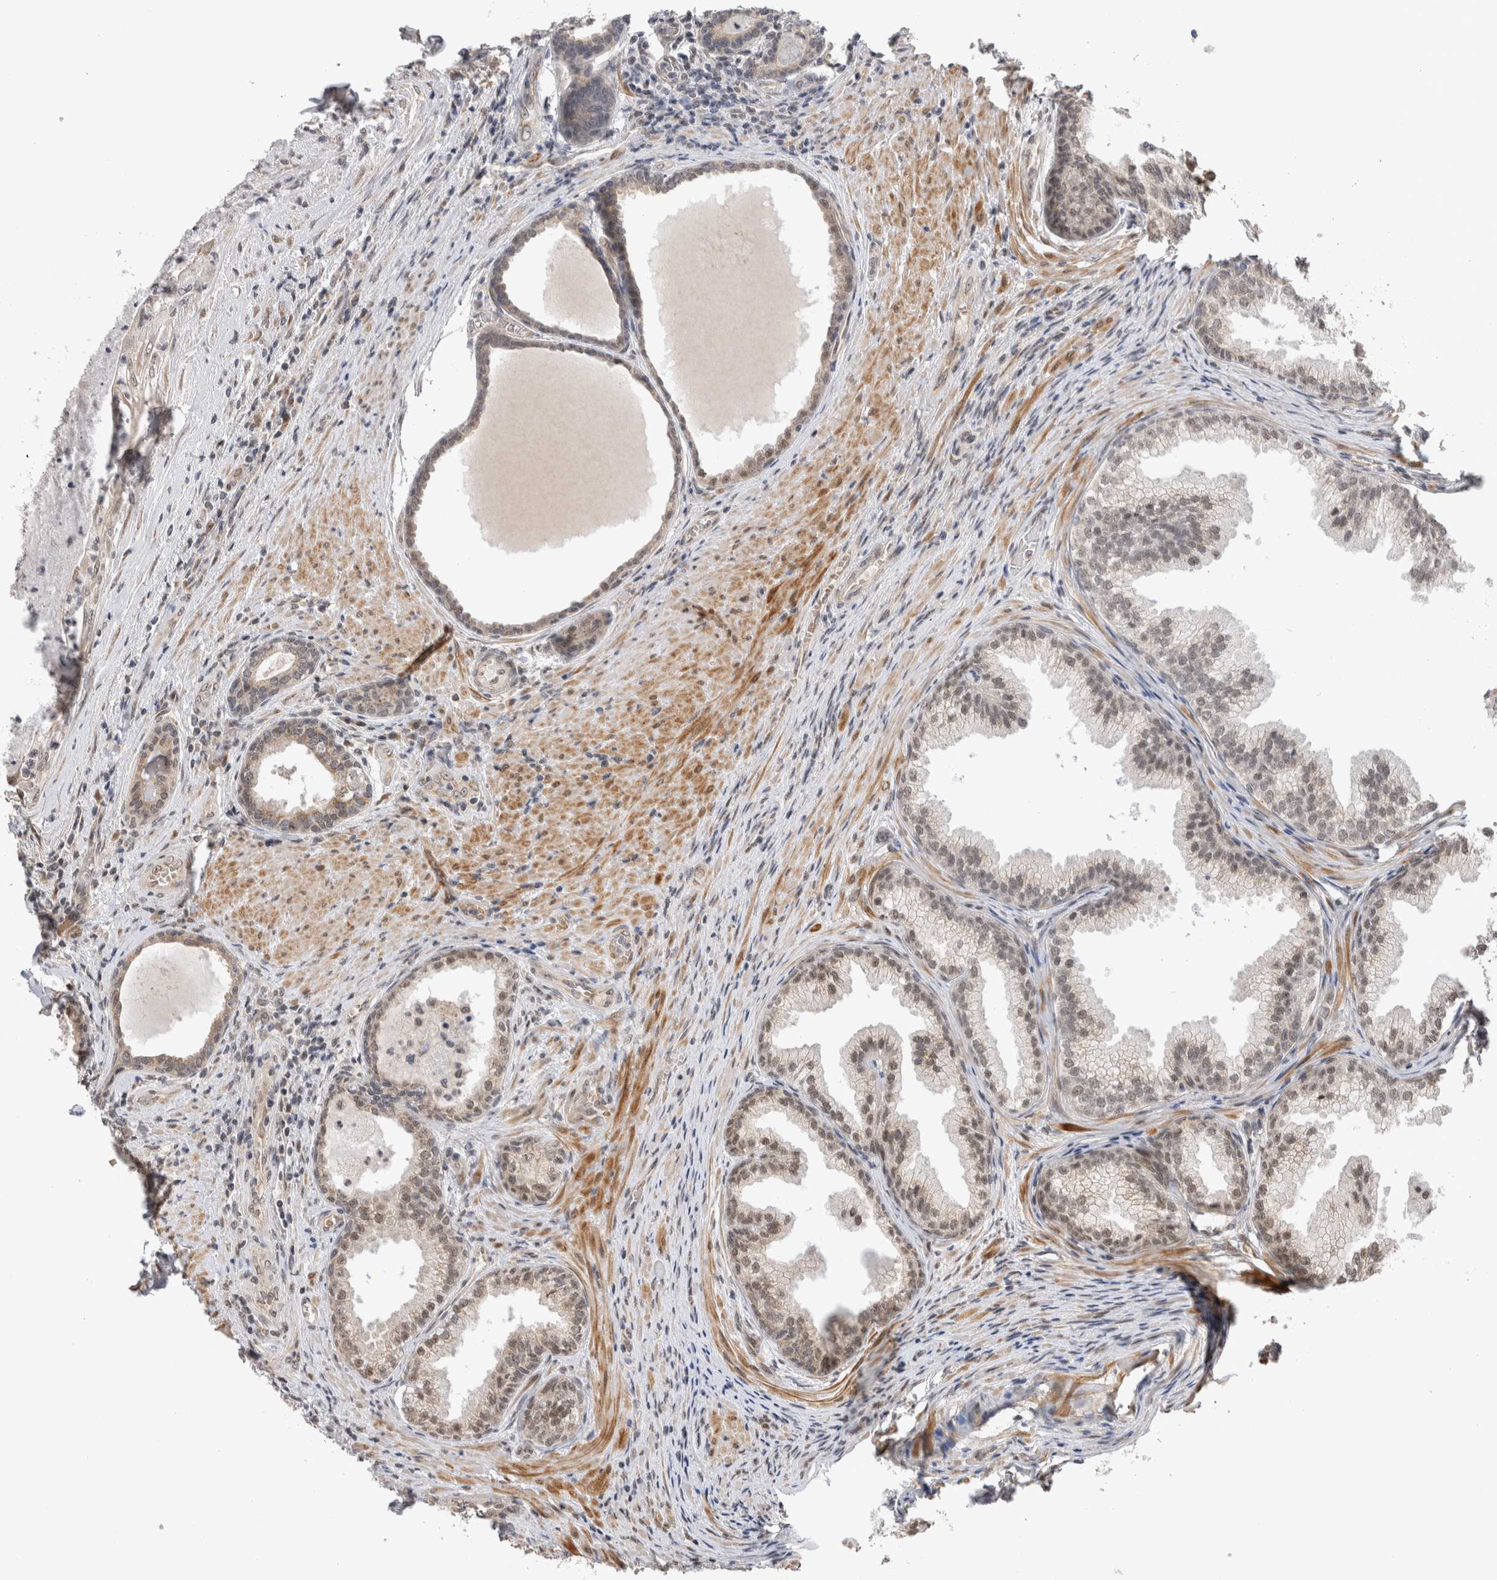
{"staining": {"intensity": "strong", "quantity": "<25%", "location": "nuclear"}, "tissue": "prostate", "cell_type": "Glandular cells", "image_type": "normal", "snomed": [{"axis": "morphology", "description": "Normal tissue, NOS"}, {"axis": "topography", "description": "Prostate"}], "caption": "The image exhibits a brown stain indicating the presence of a protein in the nuclear of glandular cells in prostate.", "gene": "TMEM65", "patient": {"sex": "male", "age": 76}}